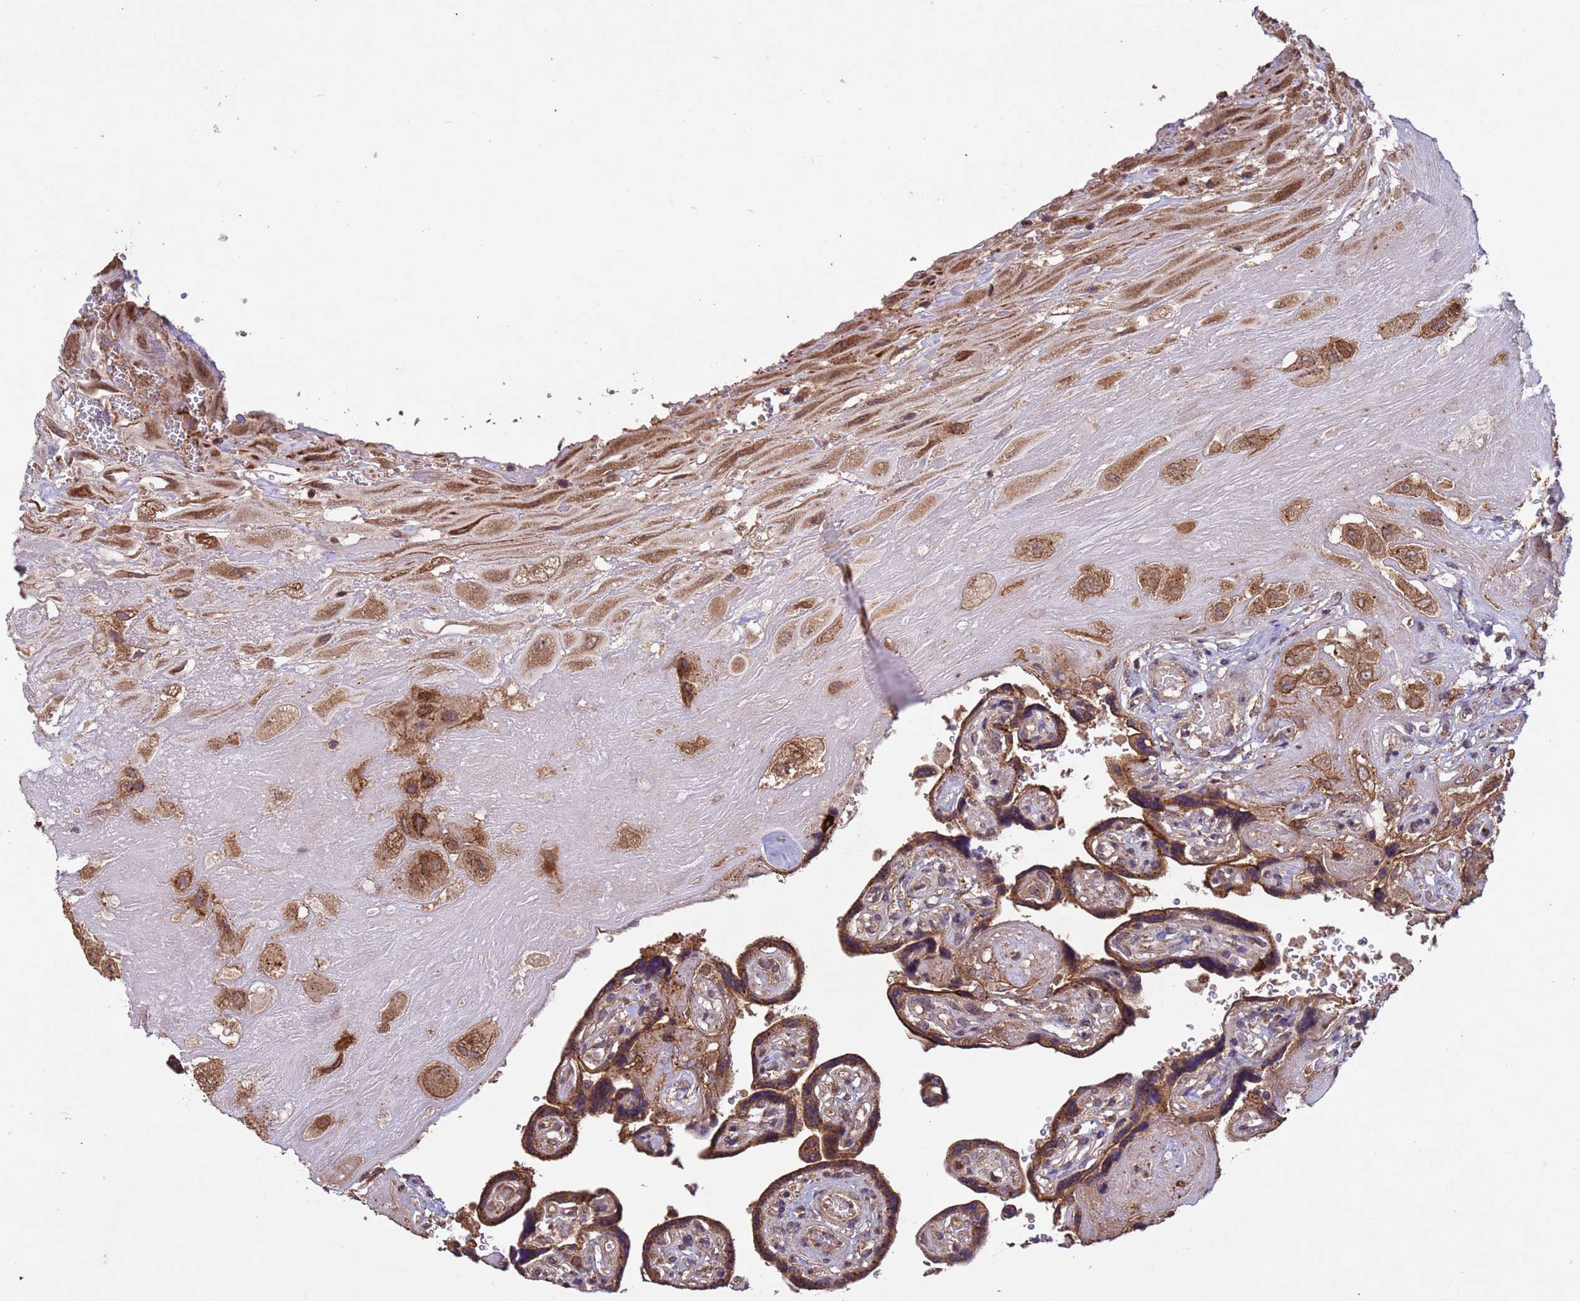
{"staining": {"intensity": "moderate", "quantity": ">75%", "location": "cytoplasmic/membranous"}, "tissue": "placenta", "cell_type": "Decidual cells", "image_type": "normal", "snomed": [{"axis": "morphology", "description": "Normal tissue, NOS"}, {"axis": "topography", "description": "Placenta"}], "caption": "Immunohistochemical staining of benign placenta exhibits moderate cytoplasmic/membranous protein expression in approximately >75% of decidual cells.", "gene": "FASTKD1", "patient": {"sex": "female", "age": 32}}